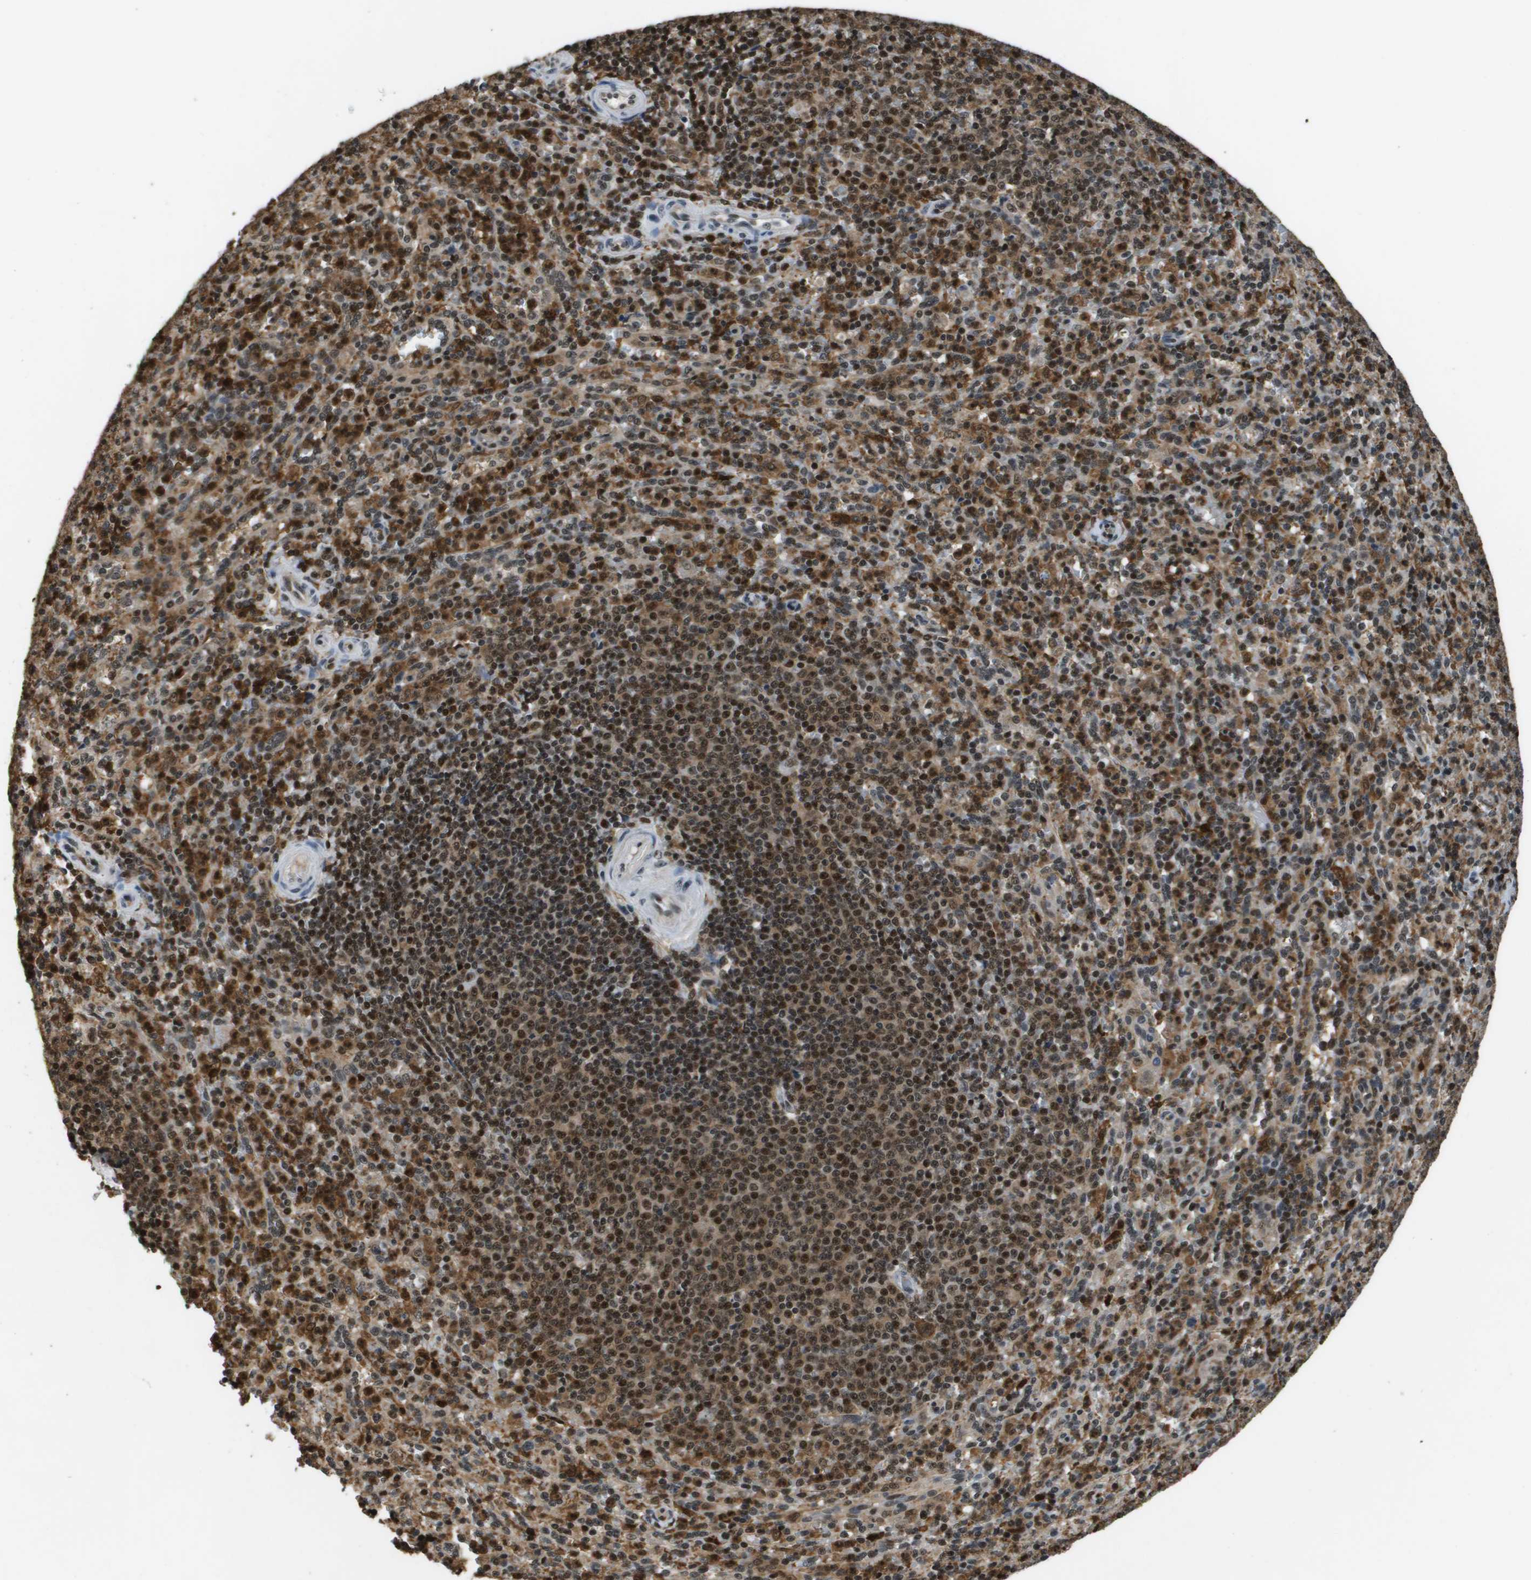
{"staining": {"intensity": "strong", "quantity": "25%-75%", "location": "nuclear"}, "tissue": "spleen", "cell_type": "Cells in red pulp", "image_type": "normal", "snomed": [{"axis": "morphology", "description": "Normal tissue, NOS"}, {"axis": "topography", "description": "Spleen"}], "caption": "Spleen stained for a protein (brown) reveals strong nuclear positive expression in approximately 25%-75% of cells in red pulp.", "gene": "EP400", "patient": {"sex": "male", "age": 36}}